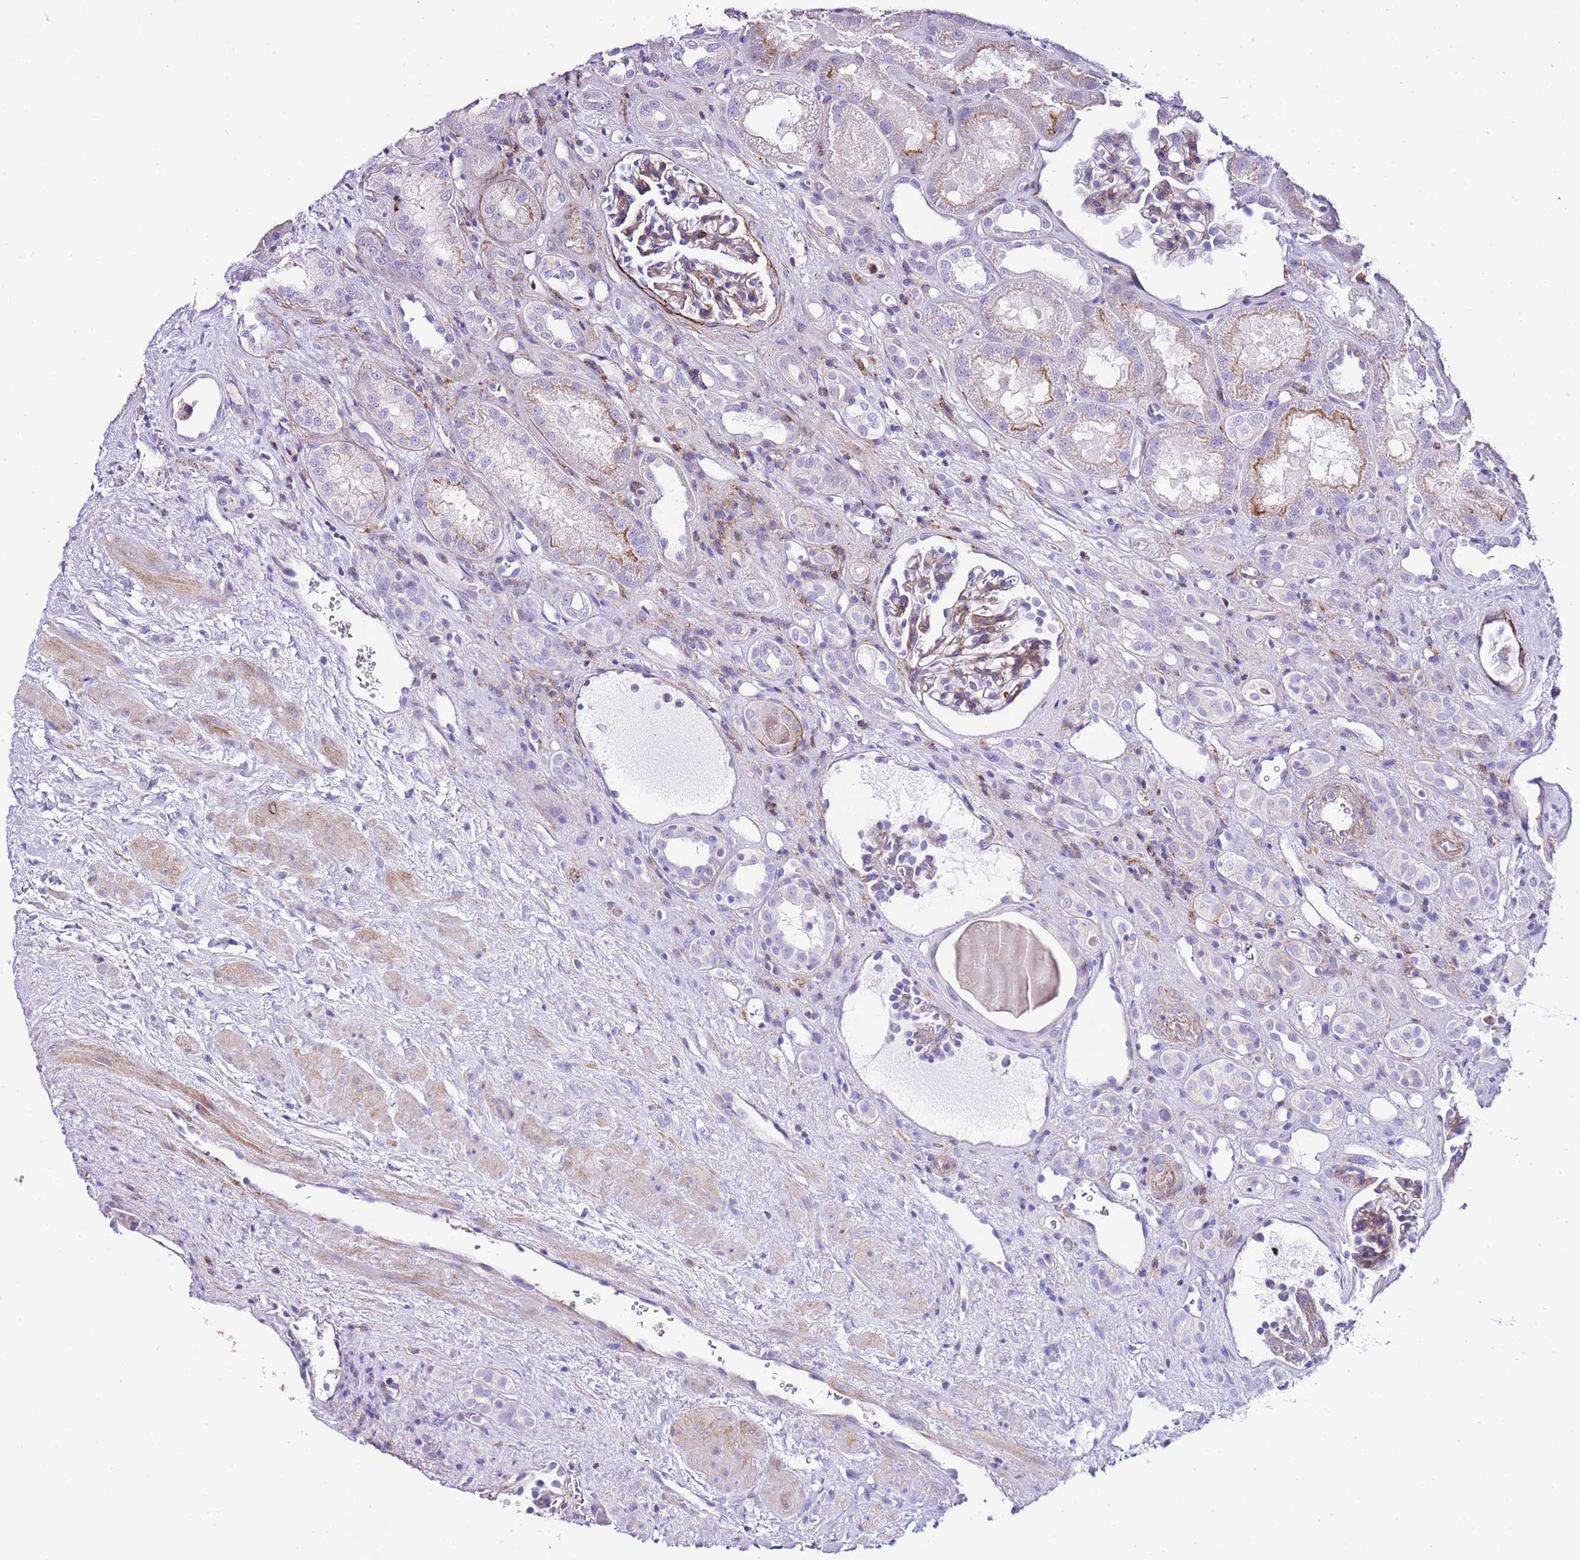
{"staining": {"intensity": "moderate", "quantity": "<25%", "location": "cytoplasmic/membranous"}, "tissue": "kidney", "cell_type": "Cells in glomeruli", "image_type": "normal", "snomed": [{"axis": "morphology", "description": "Normal tissue, NOS"}, {"axis": "topography", "description": "Kidney"}], "caption": "Kidney stained with IHC displays moderate cytoplasmic/membranous positivity in approximately <25% of cells in glomeruli. Using DAB (3,3'-diaminobenzidine) (brown) and hematoxylin (blue) stains, captured at high magnification using brightfield microscopy.", "gene": "ALDH3A1", "patient": {"sex": "male", "age": 61}}